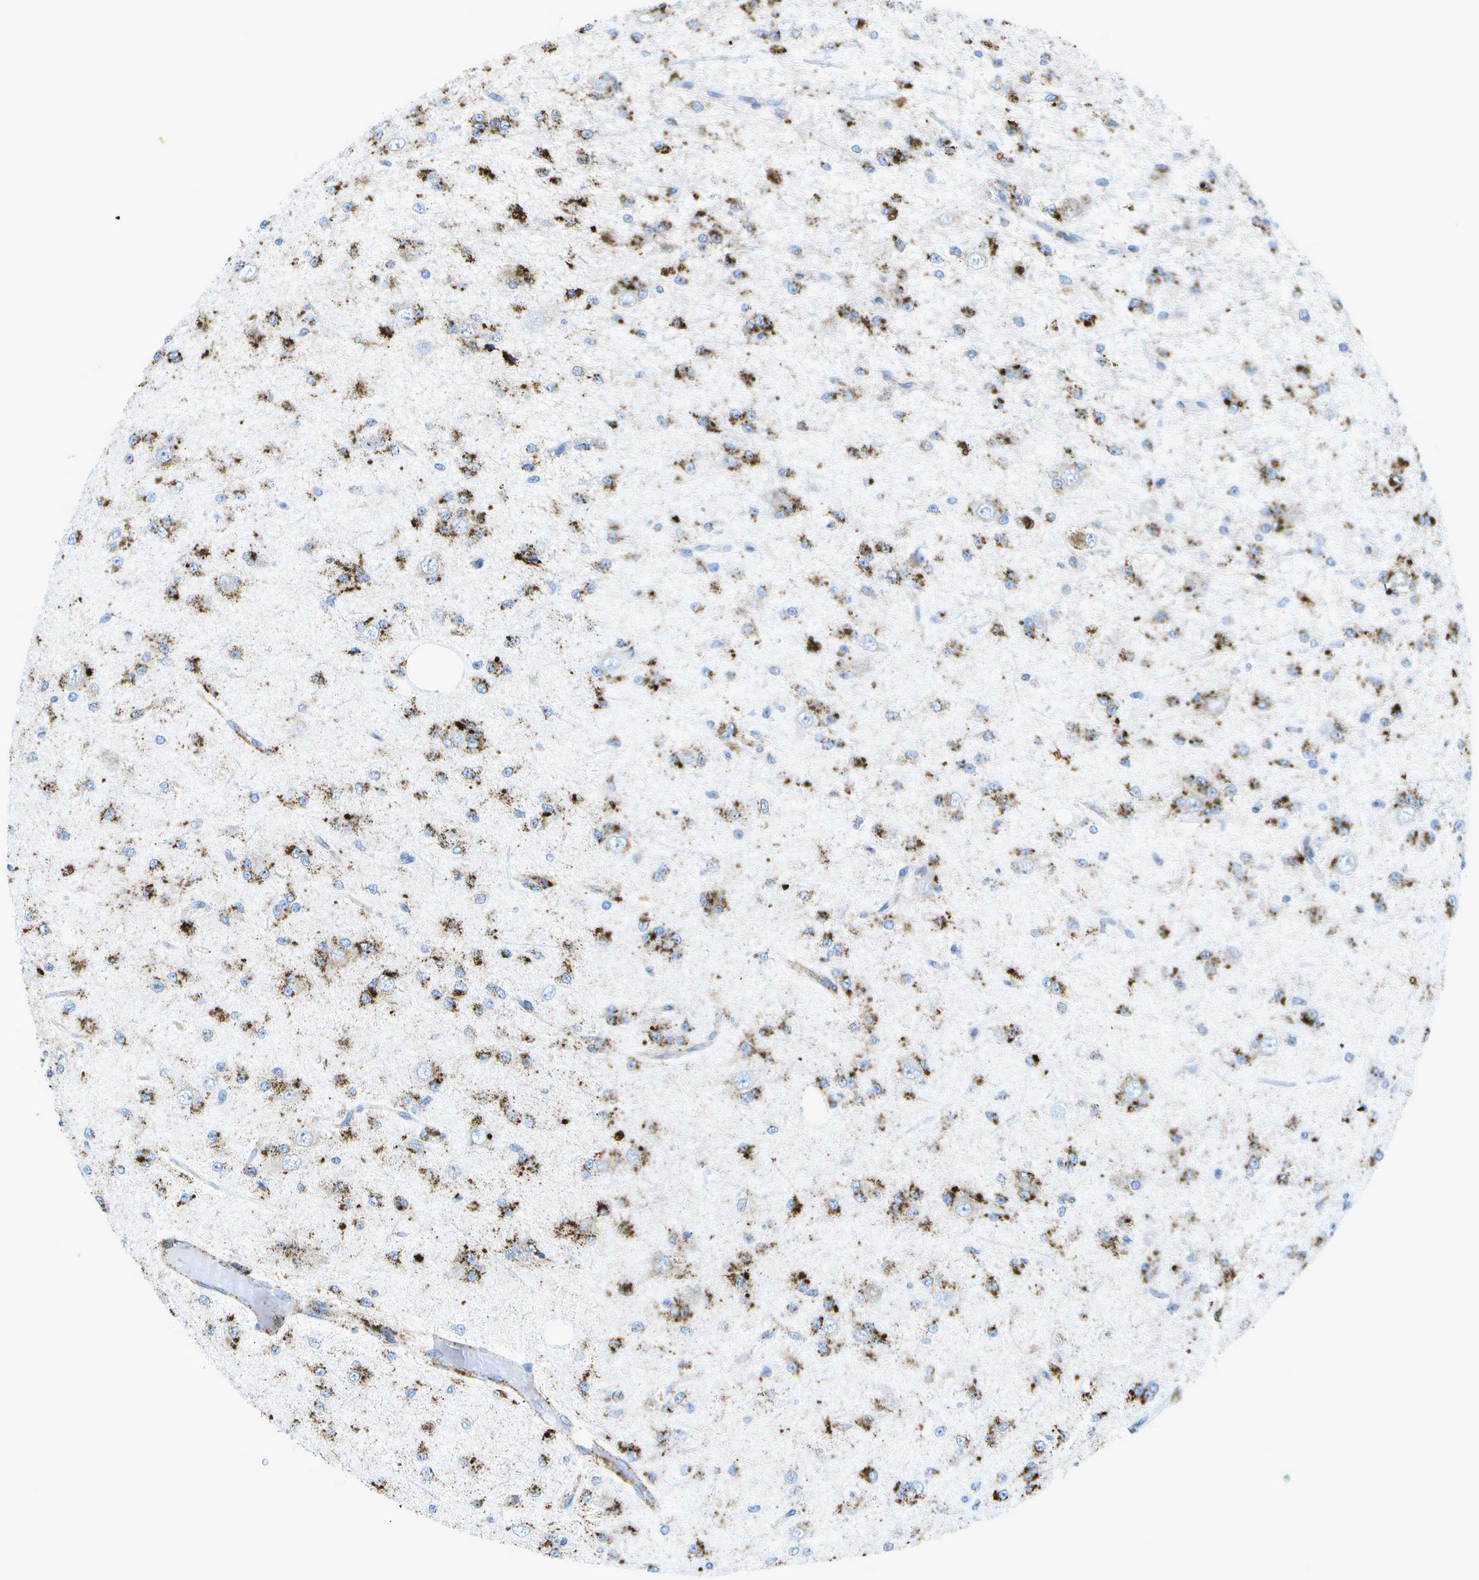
{"staining": {"intensity": "strong", "quantity": "25%-75%", "location": "cytoplasmic/membranous"}, "tissue": "glioma", "cell_type": "Tumor cells", "image_type": "cancer", "snomed": [{"axis": "morphology", "description": "Glioma, malignant, Low grade"}, {"axis": "topography", "description": "Brain"}], "caption": "A photomicrograph showing strong cytoplasmic/membranous staining in approximately 25%-75% of tumor cells in low-grade glioma (malignant), as visualized by brown immunohistochemical staining.", "gene": "PRCP", "patient": {"sex": "male", "age": 38}}